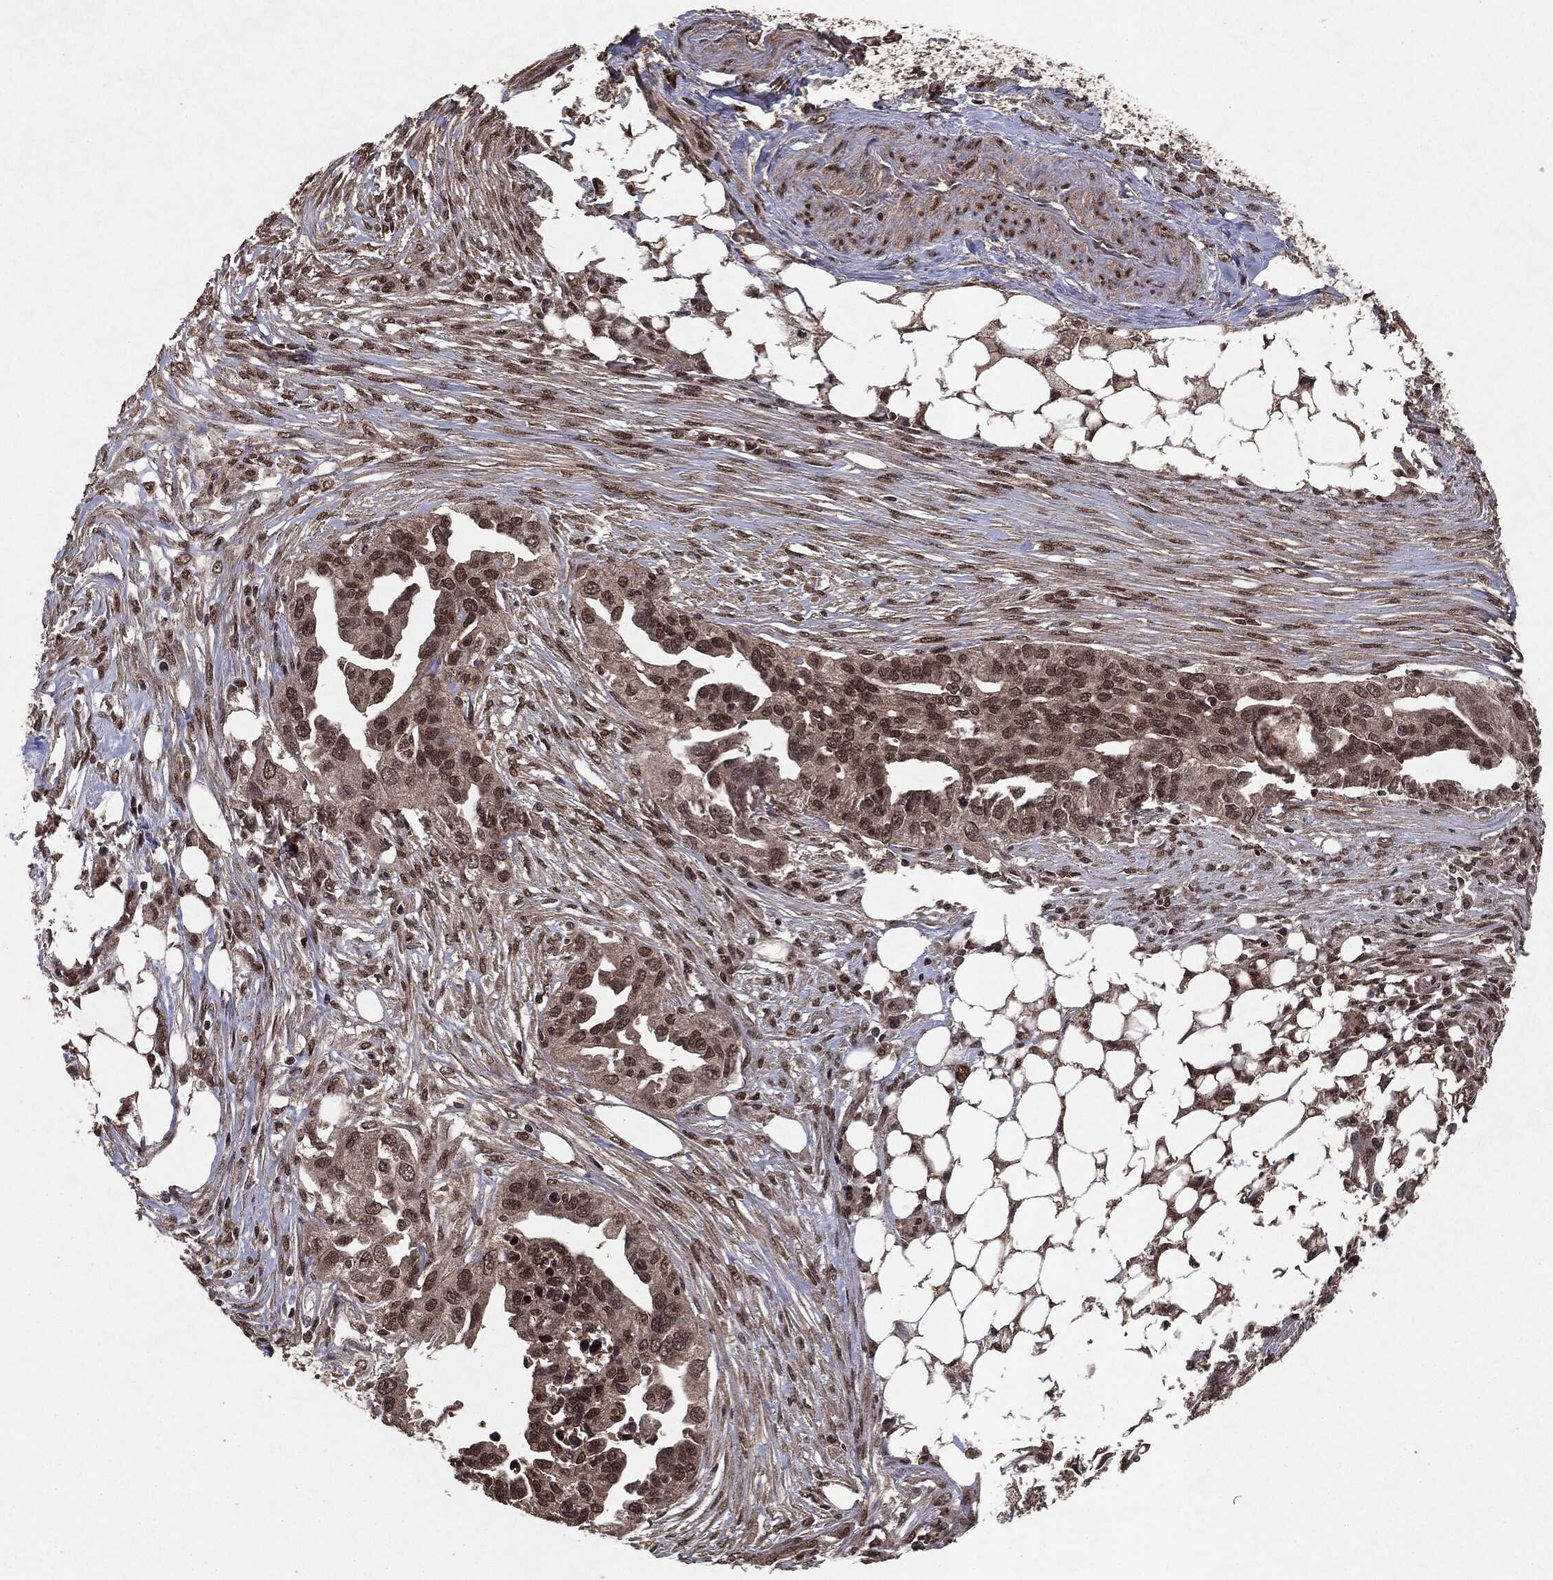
{"staining": {"intensity": "moderate", "quantity": ">75%", "location": "nuclear"}, "tissue": "ovarian cancer", "cell_type": "Tumor cells", "image_type": "cancer", "snomed": [{"axis": "morphology", "description": "Carcinoma, endometroid"}, {"axis": "morphology", "description": "Cystadenocarcinoma, serous, NOS"}, {"axis": "topography", "description": "Ovary"}], "caption": "Approximately >75% of tumor cells in ovarian cancer (endometroid carcinoma) exhibit moderate nuclear protein staining as visualized by brown immunohistochemical staining.", "gene": "PEBP1", "patient": {"sex": "female", "age": 45}}